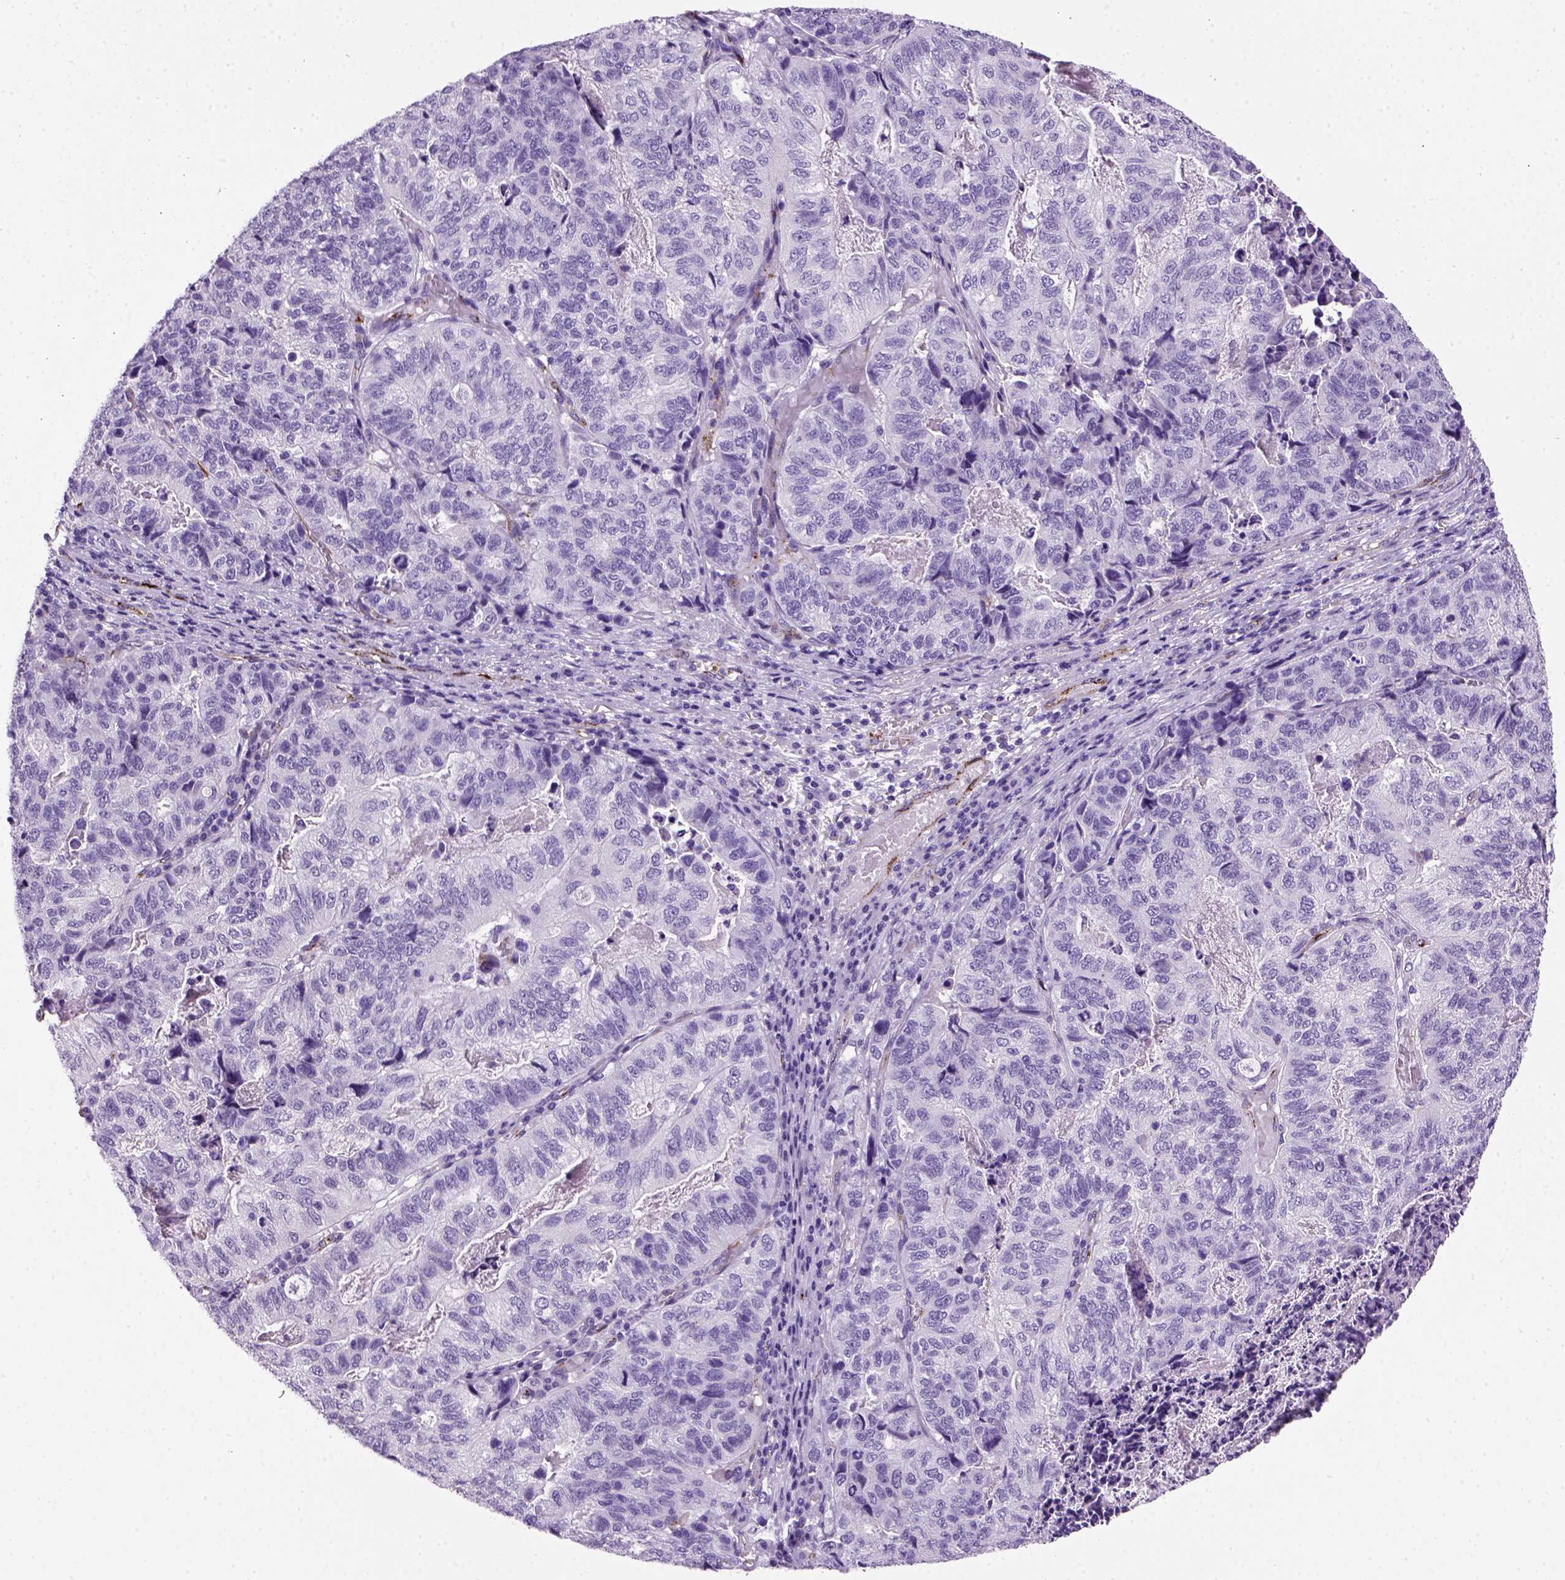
{"staining": {"intensity": "negative", "quantity": "none", "location": "none"}, "tissue": "stomach cancer", "cell_type": "Tumor cells", "image_type": "cancer", "snomed": [{"axis": "morphology", "description": "Adenocarcinoma, NOS"}, {"axis": "topography", "description": "Stomach, upper"}], "caption": "Immunohistochemical staining of human stomach adenocarcinoma exhibits no significant positivity in tumor cells.", "gene": "VWF", "patient": {"sex": "female", "age": 67}}